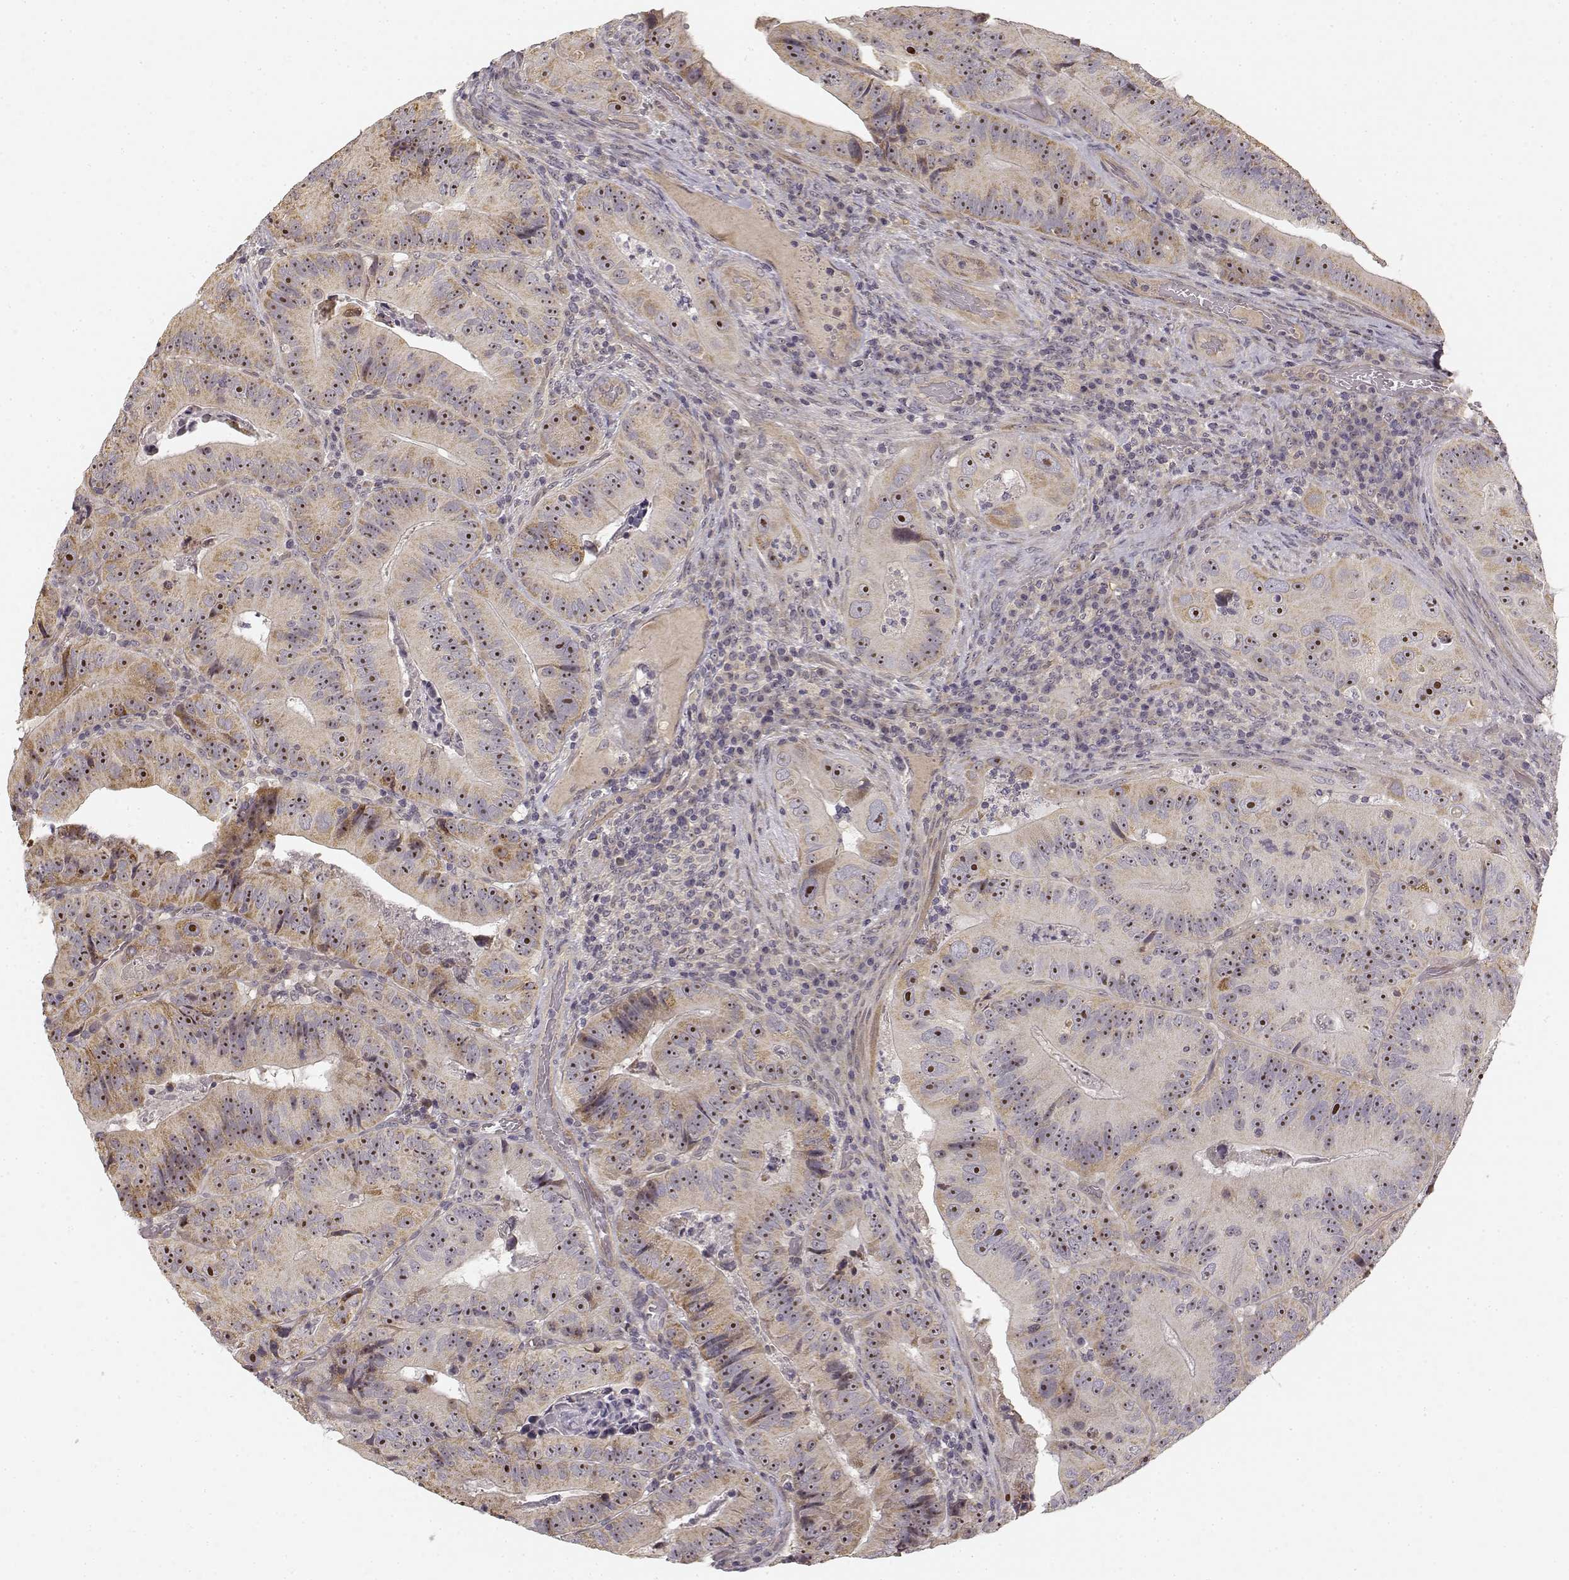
{"staining": {"intensity": "weak", "quantity": ">75%", "location": "nuclear"}, "tissue": "colorectal cancer", "cell_type": "Tumor cells", "image_type": "cancer", "snomed": [{"axis": "morphology", "description": "Adenocarcinoma, NOS"}, {"axis": "topography", "description": "Colon"}], "caption": "There is low levels of weak nuclear expression in tumor cells of colorectal cancer (adenocarcinoma), as demonstrated by immunohistochemical staining (brown color).", "gene": "MED12L", "patient": {"sex": "female", "age": 86}}